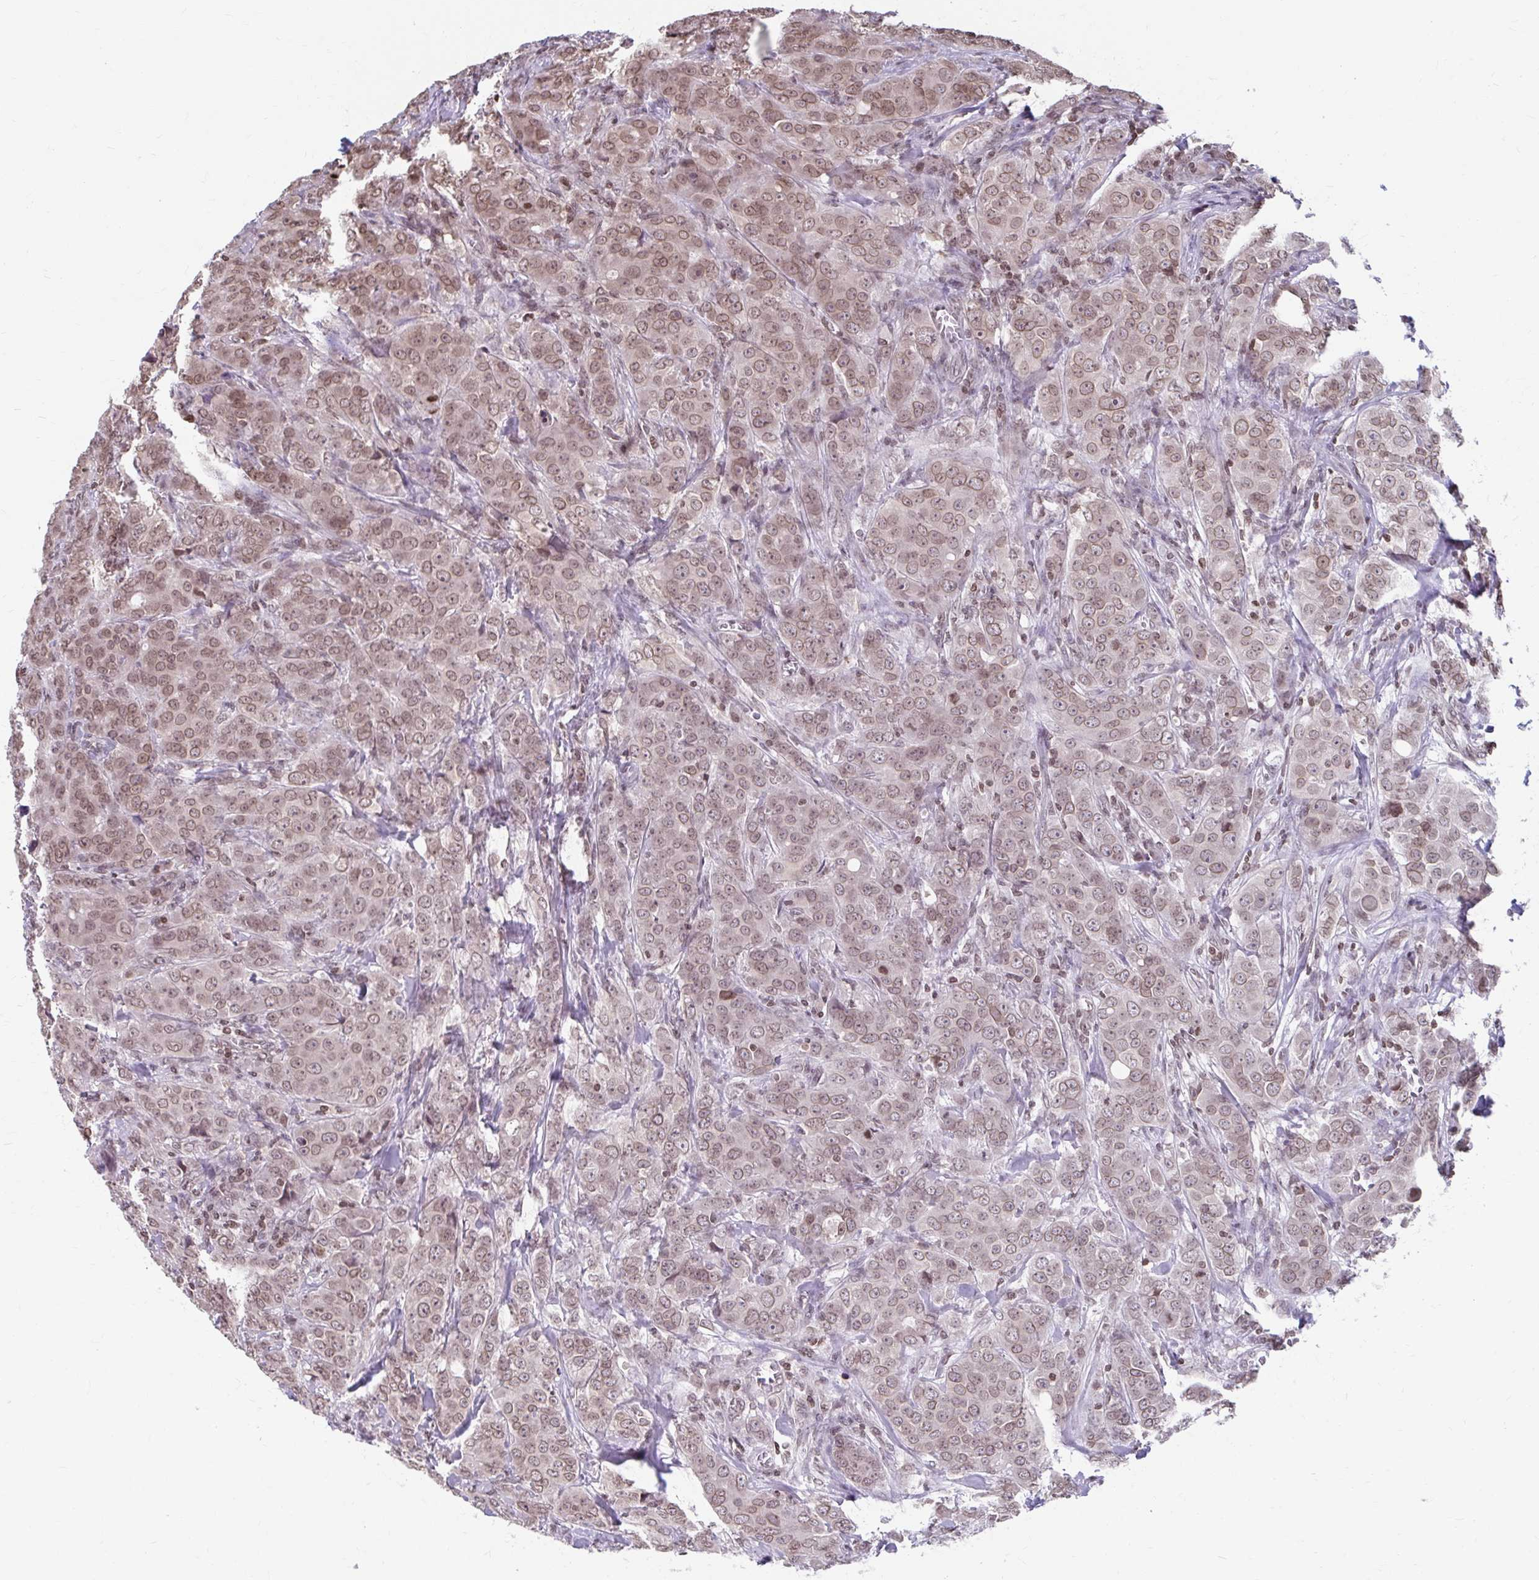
{"staining": {"intensity": "moderate", "quantity": ">75%", "location": "nuclear"}, "tissue": "breast cancer", "cell_type": "Tumor cells", "image_type": "cancer", "snomed": [{"axis": "morphology", "description": "Duct carcinoma"}, {"axis": "topography", "description": "Breast"}], "caption": "Tumor cells reveal medium levels of moderate nuclear expression in about >75% of cells in human breast intraductal carcinoma. (brown staining indicates protein expression, while blue staining denotes nuclei).", "gene": "ORC3", "patient": {"sex": "female", "age": 43}}